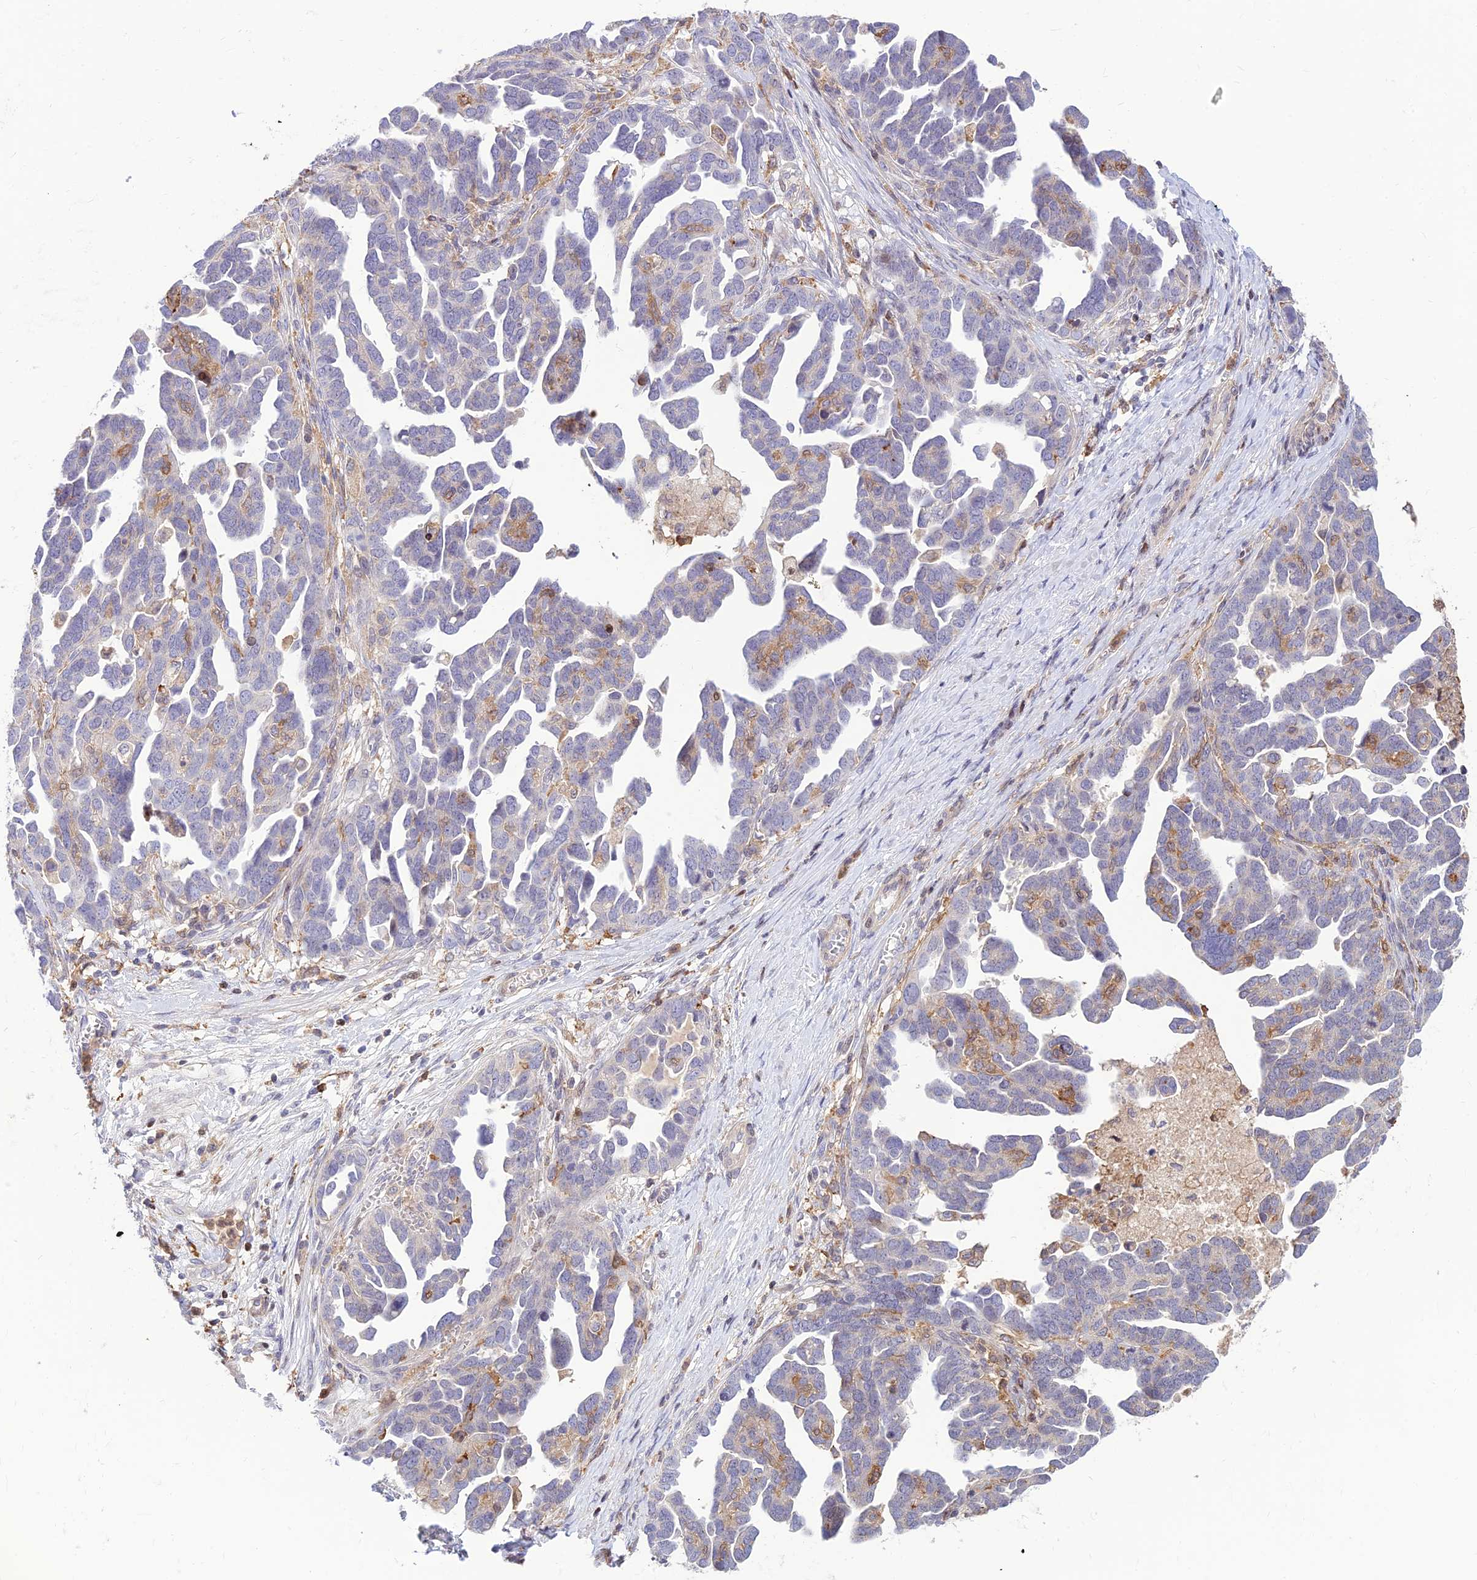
{"staining": {"intensity": "negative", "quantity": "none", "location": "none"}, "tissue": "ovarian cancer", "cell_type": "Tumor cells", "image_type": "cancer", "snomed": [{"axis": "morphology", "description": "Cystadenocarcinoma, serous, NOS"}, {"axis": "topography", "description": "Ovary"}], "caption": "There is no significant expression in tumor cells of serous cystadenocarcinoma (ovarian).", "gene": "FAM186B", "patient": {"sex": "female", "age": 54}}